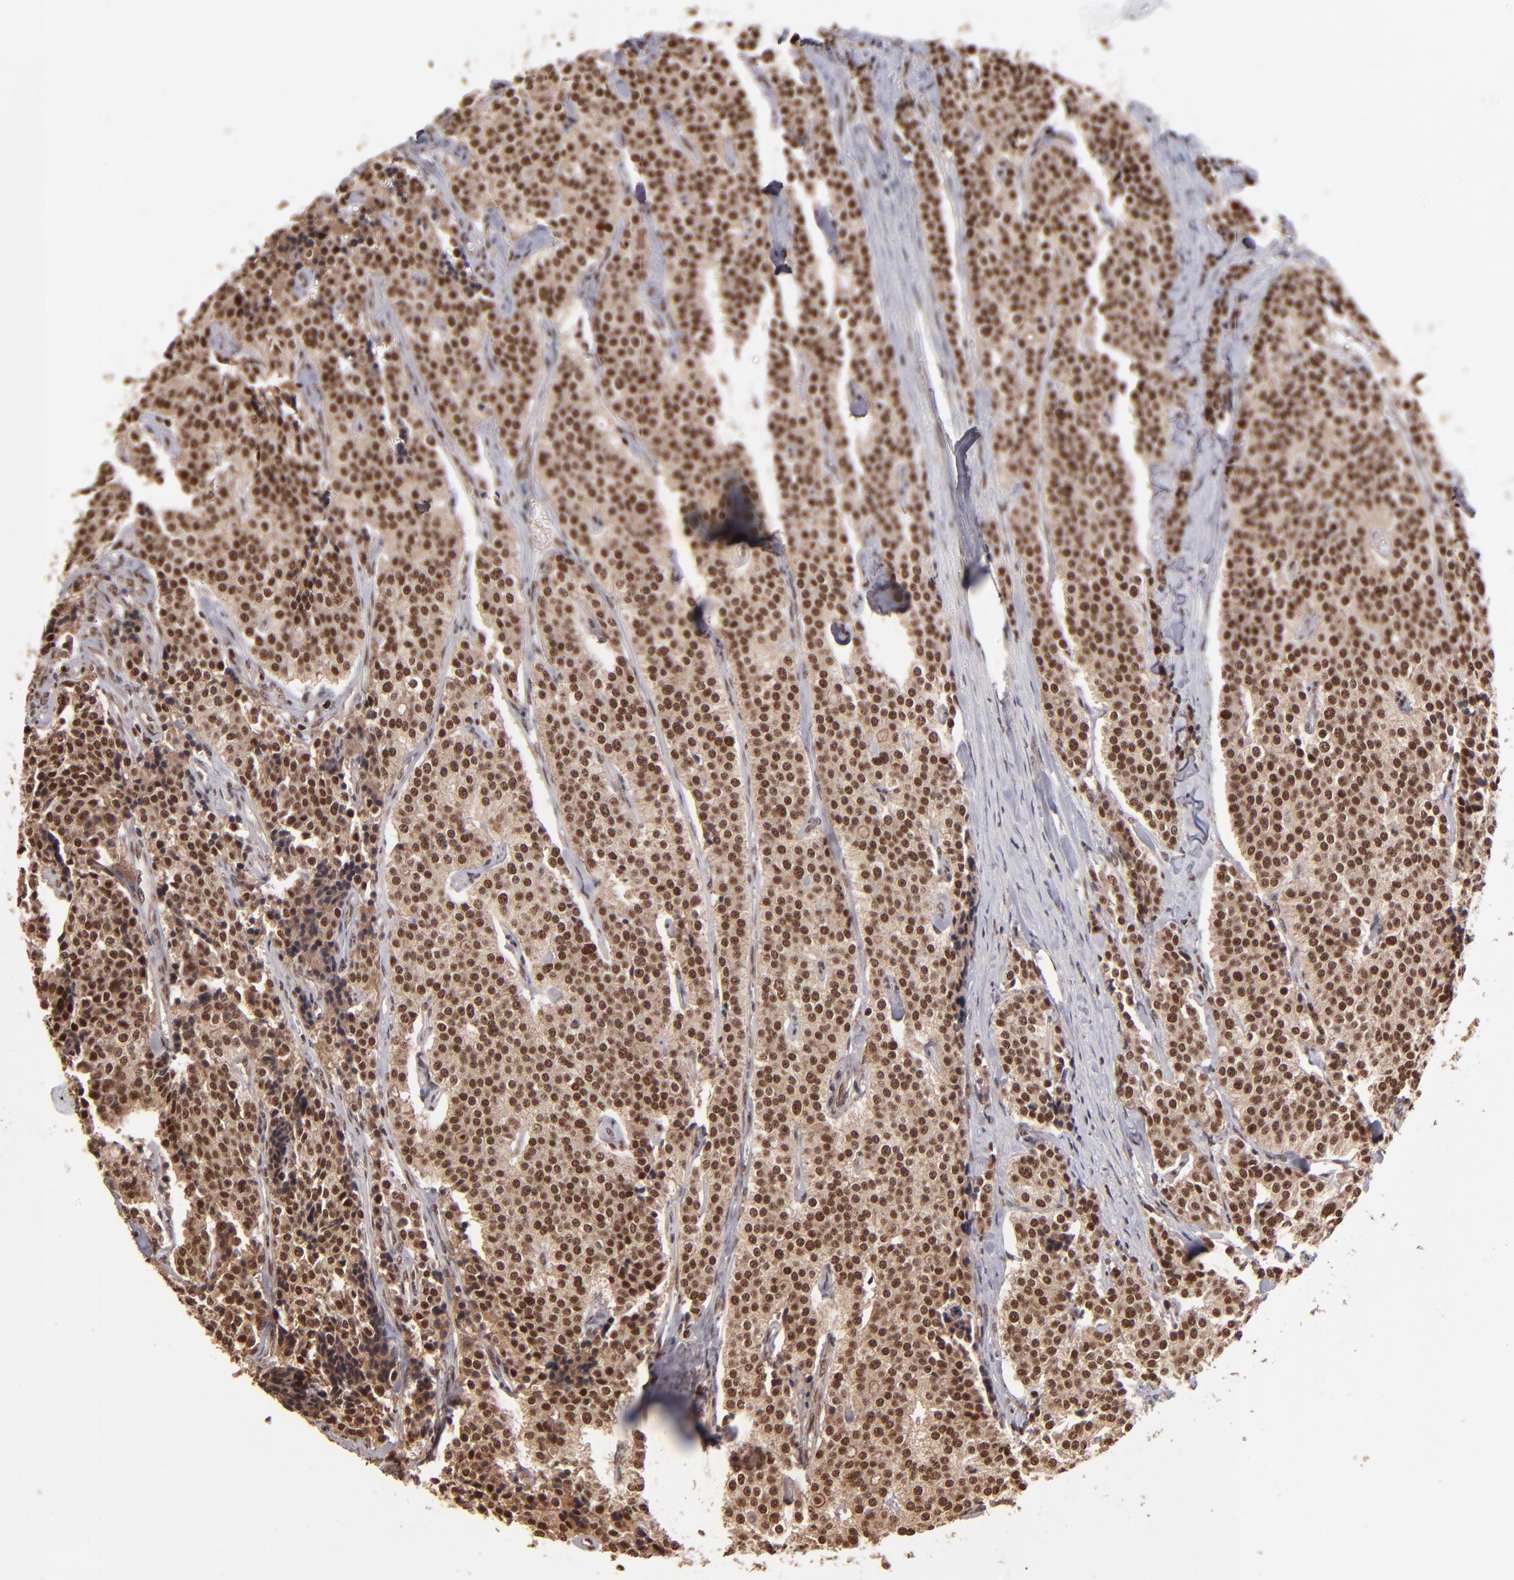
{"staining": {"intensity": "moderate", "quantity": ">75%", "location": "cytoplasmic/membranous,nuclear"}, "tissue": "carcinoid", "cell_type": "Tumor cells", "image_type": "cancer", "snomed": [{"axis": "morphology", "description": "Carcinoid, malignant, NOS"}, {"axis": "topography", "description": "Small intestine"}], "caption": "This micrograph displays immunohistochemistry (IHC) staining of carcinoid, with medium moderate cytoplasmic/membranous and nuclear positivity in approximately >75% of tumor cells.", "gene": "TERF2", "patient": {"sex": "male", "age": 63}}